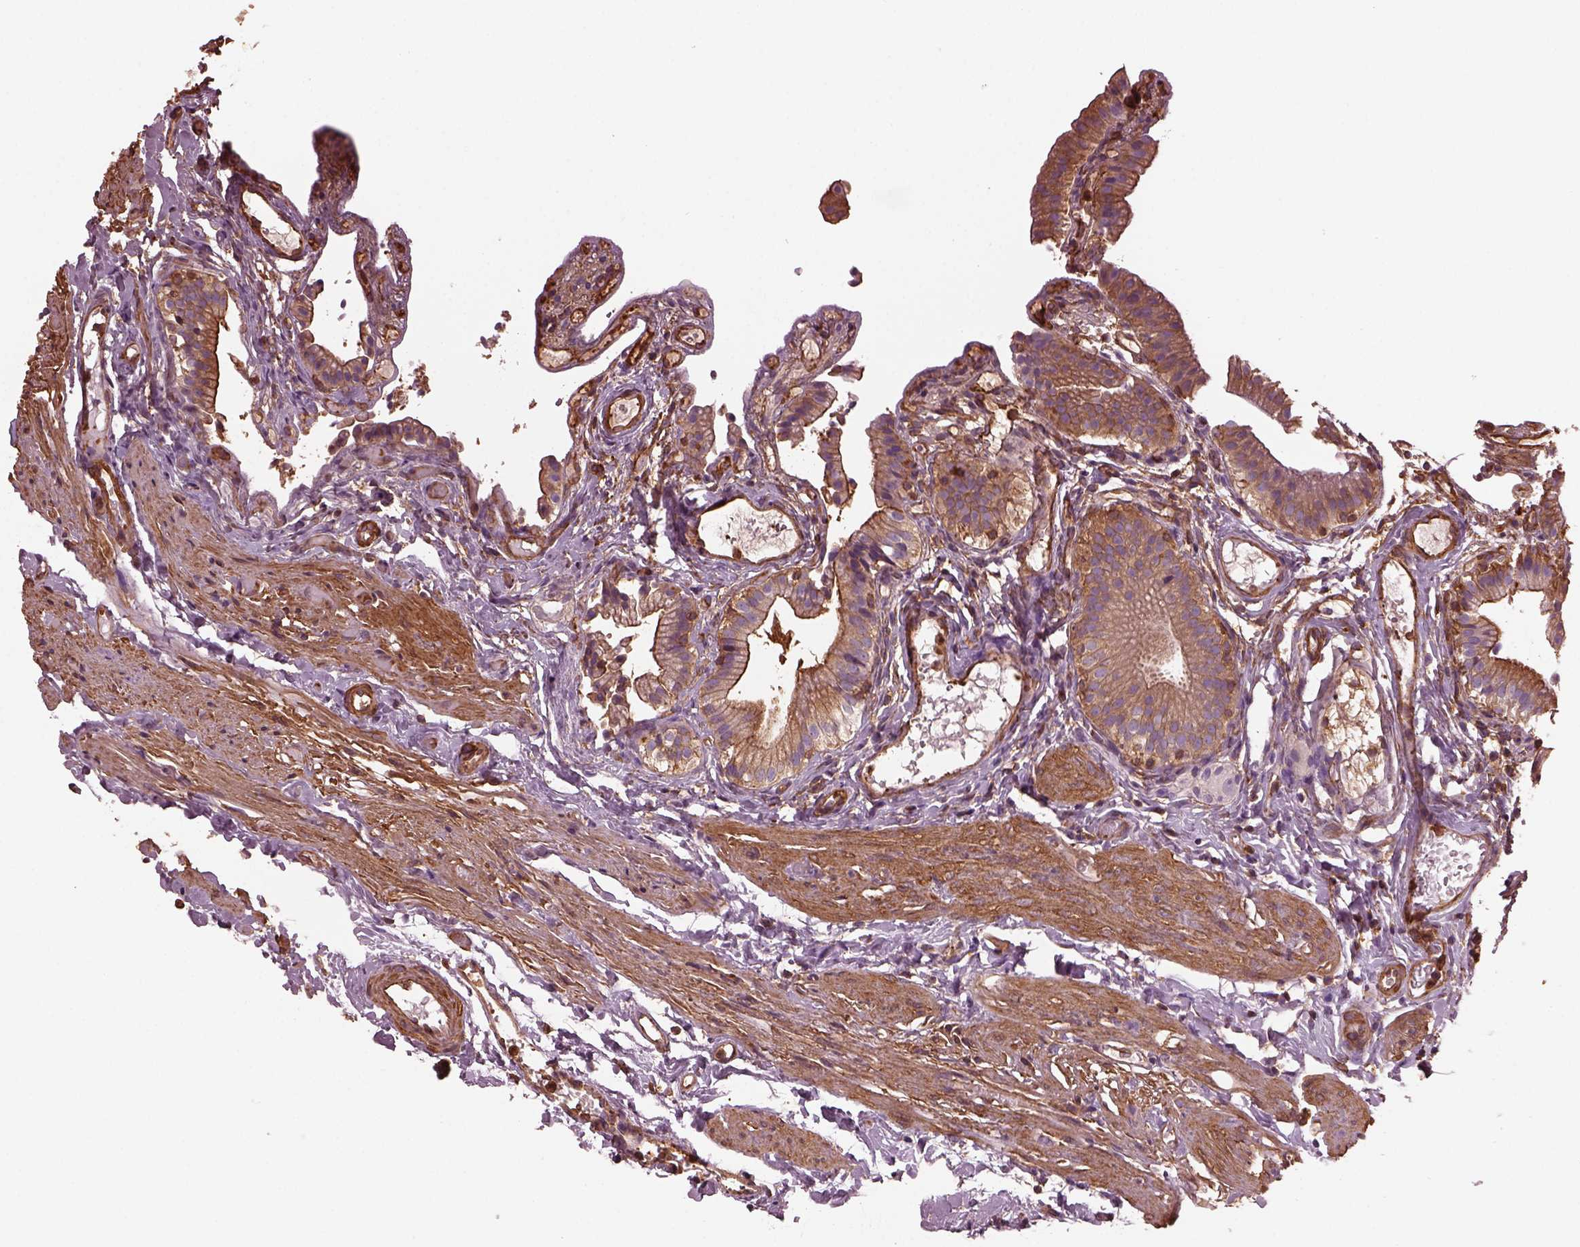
{"staining": {"intensity": "moderate", "quantity": "25%-75%", "location": "cytoplasmic/membranous"}, "tissue": "gallbladder", "cell_type": "Glandular cells", "image_type": "normal", "snomed": [{"axis": "morphology", "description": "Normal tissue, NOS"}, {"axis": "topography", "description": "Gallbladder"}], "caption": "Protein staining reveals moderate cytoplasmic/membranous staining in about 25%-75% of glandular cells in unremarkable gallbladder. (Brightfield microscopy of DAB IHC at high magnification).", "gene": "MYL1", "patient": {"sex": "female", "age": 47}}